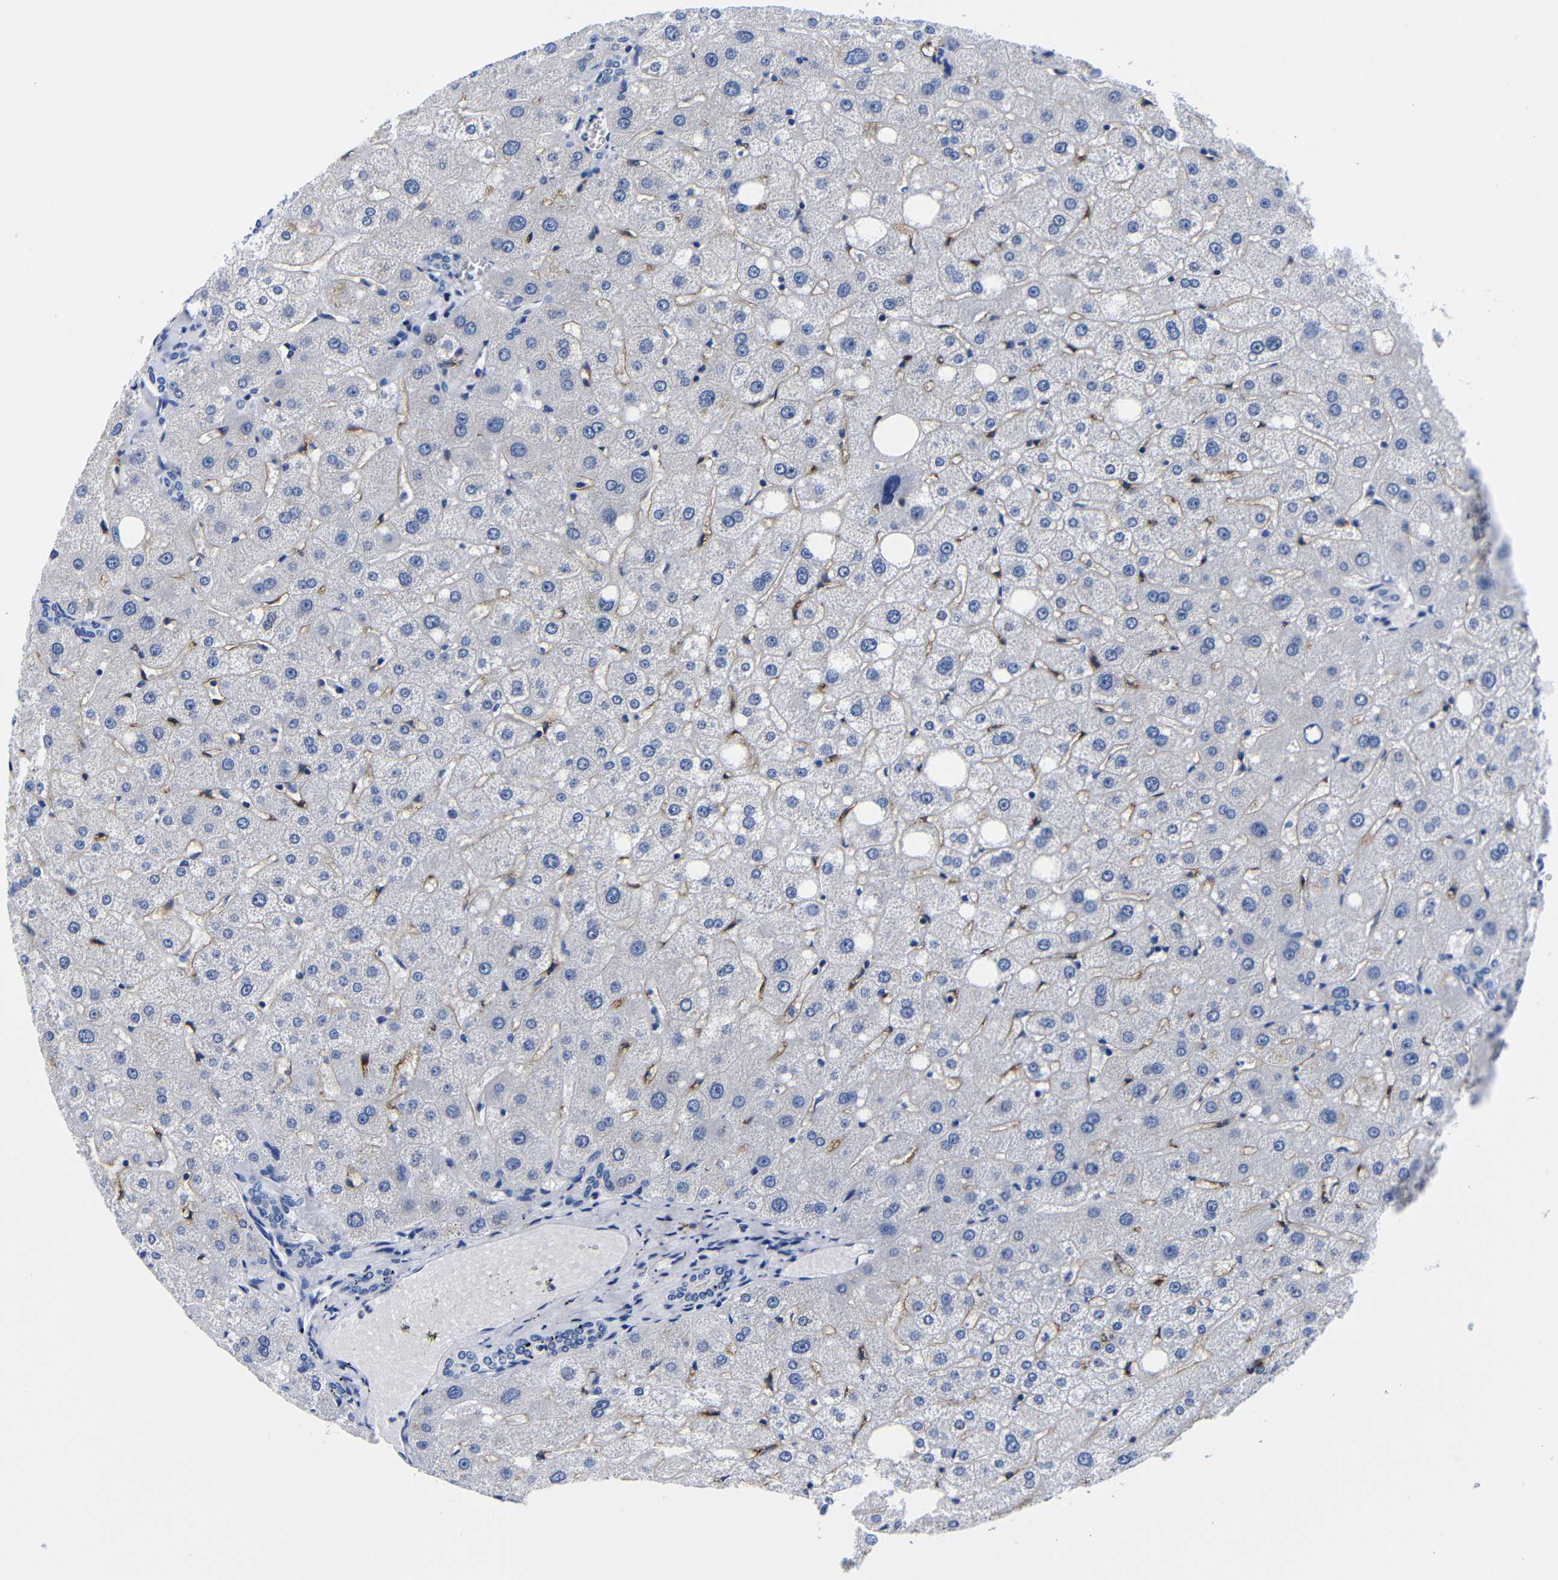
{"staining": {"intensity": "negative", "quantity": "none", "location": "none"}, "tissue": "liver", "cell_type": "Cholangiocytes", "image_type": "normal", "snomed": [{"axis": "morphology", "description": "Normal tissue, NOS"}, {"axis": "topography", "description": "Liver"}], "caption": "Immunohistochemistry histopathology image of benign liver stained for a protein (brown), which exhibits no staining in cholangiocytes. Brightfield microscopy of IHC stained with DAB (3,3'-diaminobenzidine) (brown) and hematoxylin (blue), captured at high magnification.", "gene": "CLEC4G", "patient": {"sex": "male", "age": 73}}